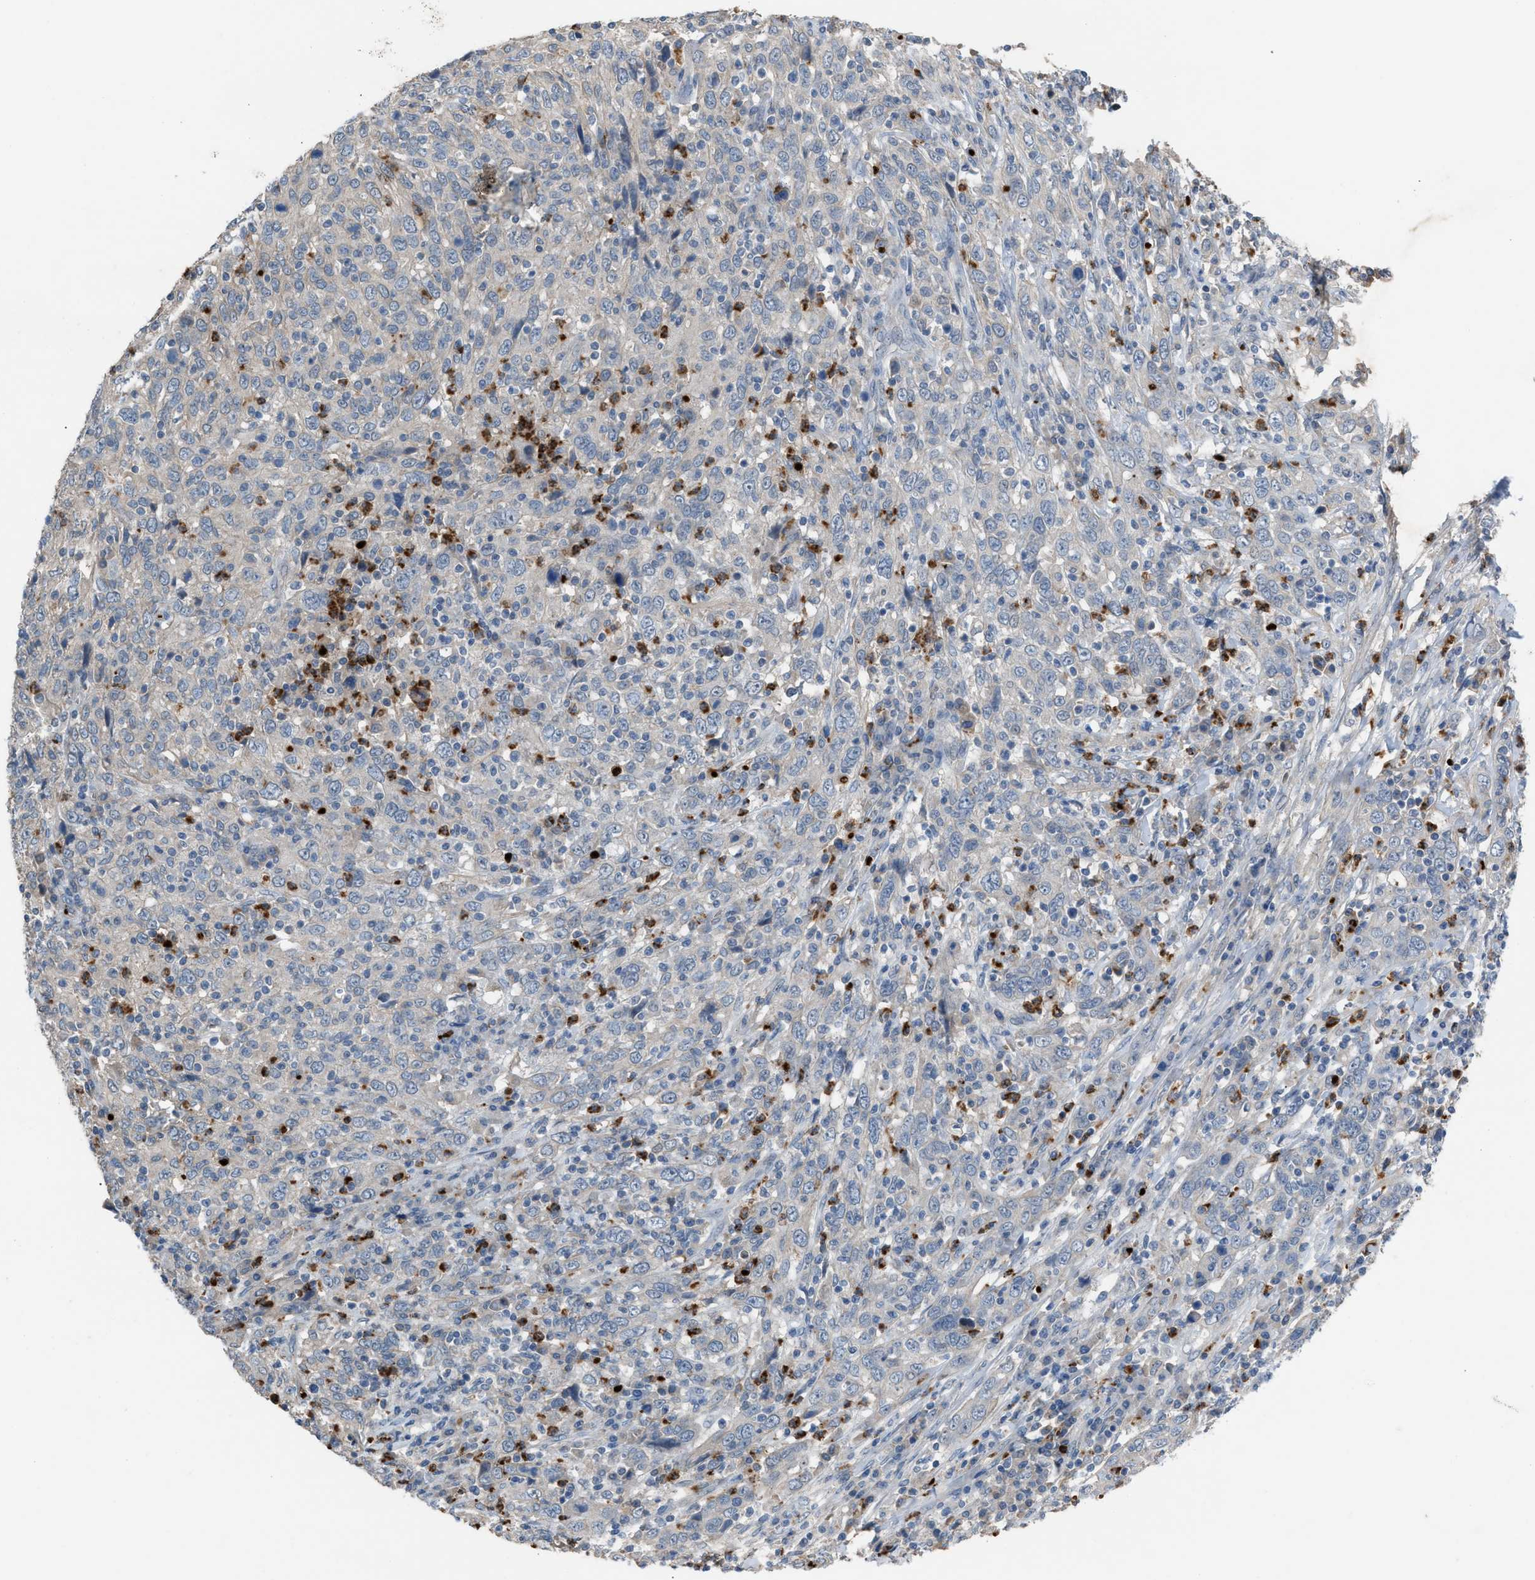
{"staining": {"intensity": "negative", "quantity": "none", "location": "none"}, "tissue": "cervical cancer", "cell_type": "Tumor cells", "image_type": "cancer", "snomed": [{"axis": "morphology", "description": "Squamous cell carcinoma, NOS"}, {"axis": "topography", "description": "Cervix"}], "caption": "Protein analysis of cervical squamous cell carcinoma shows no significant staining in tumor cells.", "gene": "CFAP77", "patient": {"sex": "female", "age": 46}}